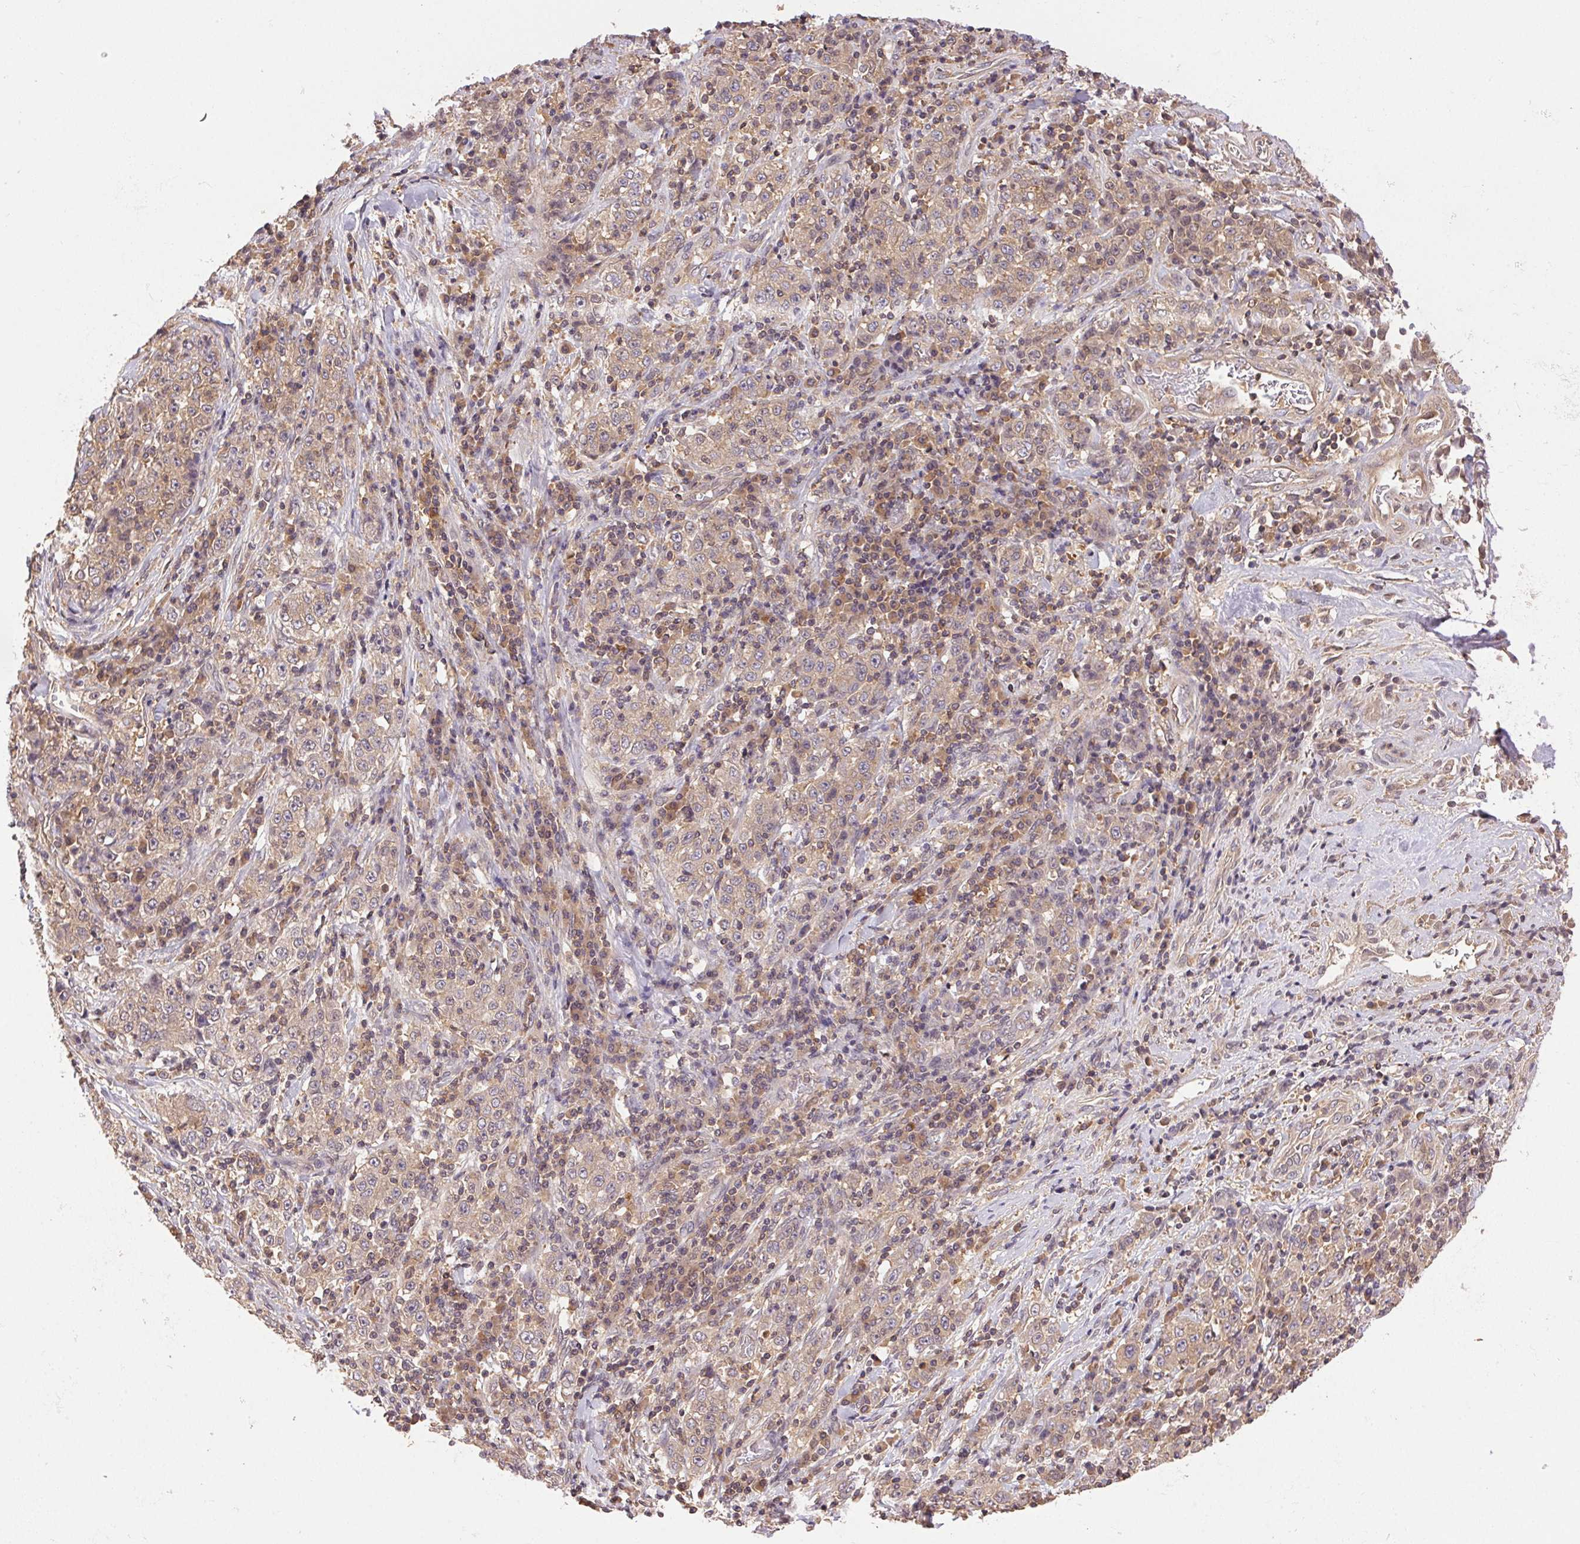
{"staining": {"intensity": "weak", "quantity": "<25%", "location": "cytoplasmic/membranous"}, "tissue": "stomach cancer", "cell_type": "Tumor cells", "image_type": "cancer", "snomed": [{"axis": "morphology", "description": "Normal tissue, NOS"}, {"axis": "morphology", "description": "Adenocarcinoma, NOS"}, {"axis": "topography", "description": "Stomach, upper"}, {"axis": "topography", "description": "Stomach"}], "caption": "Immunohistochemistry (IHC) photomicrograph of neoplastic tissue: human stomach adenocarcinoma stained with DAB (3,3'-diaminobenzidine) displays no significant protein expression in tumor cells. (Stains: DAB (3,3'-diaminobenzidine) IHC with hematoxylin counter stain, Microscopy: brightfield microscopy at high magnification).", "gene": "GDI2", "patient": {"sex": "male", "age": 59}}